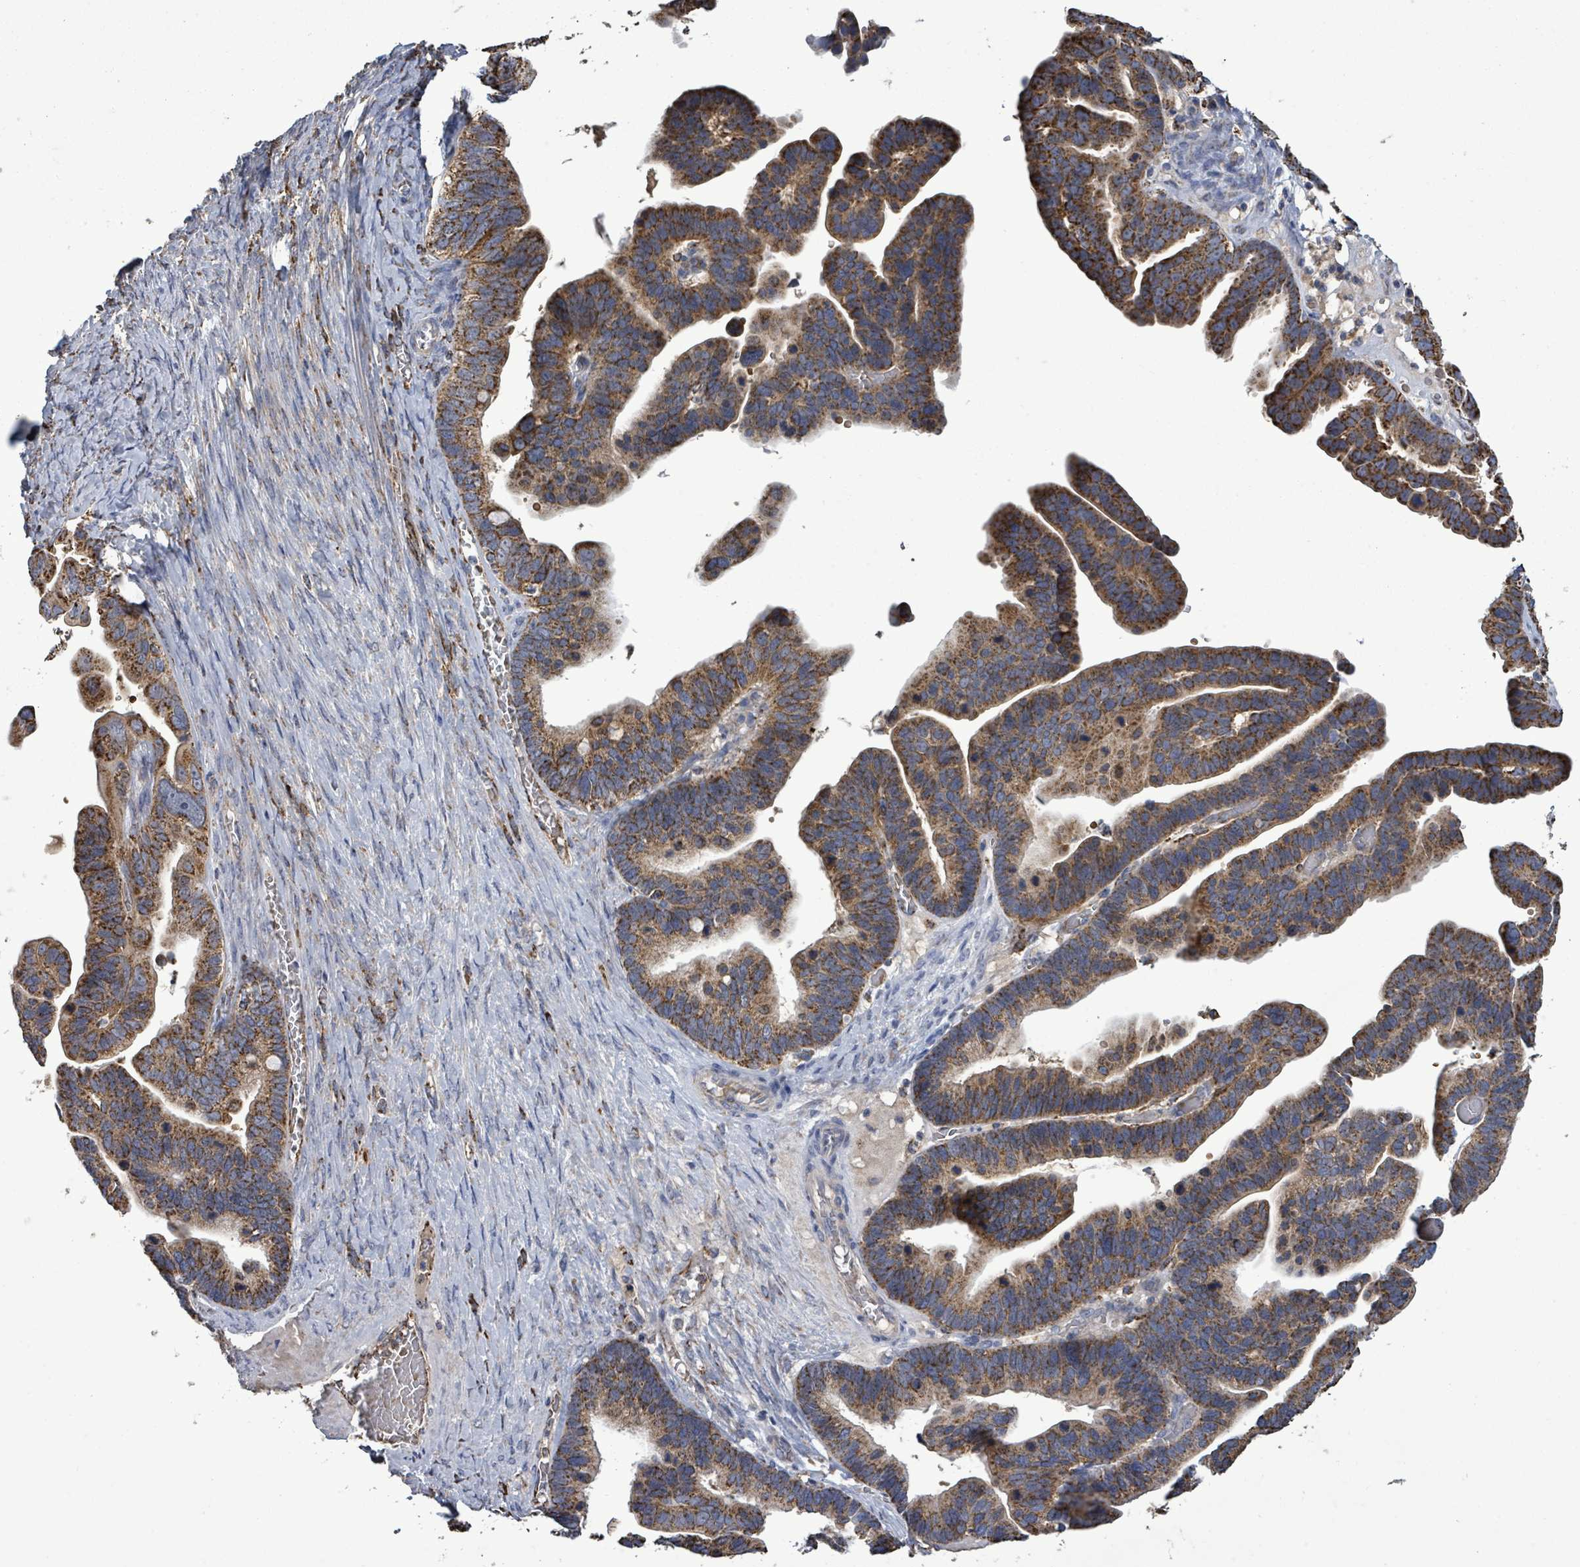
{"staining": {"intensity": "strong", "quantity": ">75%", "location": "cytoplasmic/membranous"}, "tissue": "ovarian cancer", "cell_type": "Tumor cells", "image_type": "cancer", "snomed": [{"axis": "morphology", "description": "Cystadenocarcinoma, serous, NOS"}, {"axis": "topography", "description": "Ovary"}], "caption": "High-power microscopy captured an IHC histopathology image of ovarian serous cystadenocarcinoma, revealing strong cytoplasmic/membranous expression in about >75% of tumor cells.", "gene": "MTMR12", "patient": {"sex": "female", "age": 56}}